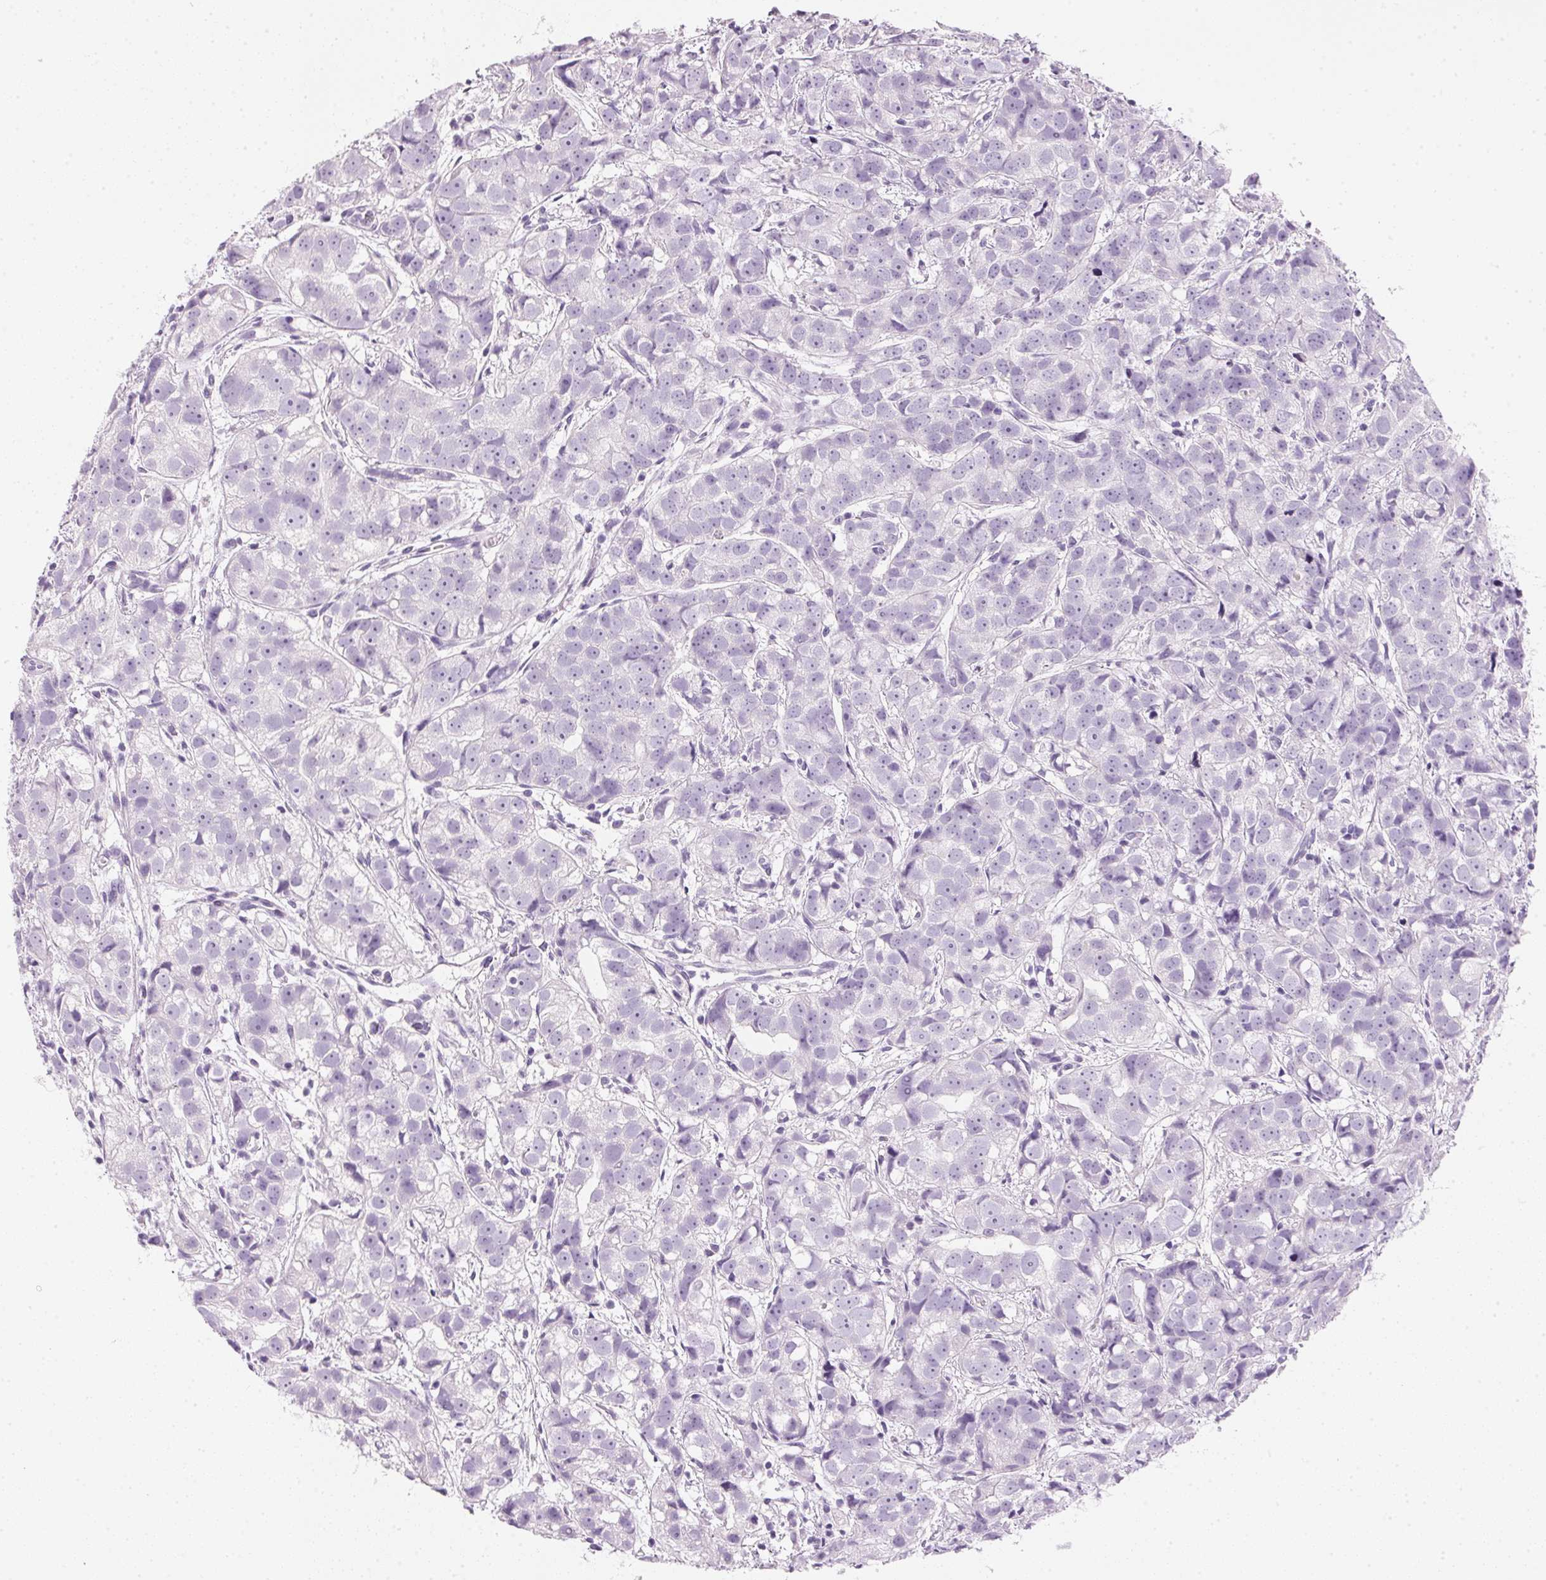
{"staining": {"intensity": "negative", "quantity": "none", "location": "none"}, "tissue": "prostate cancer", "cell_type": "Tumor cells", "image_type": "cancer", "snomed": [{"axis": "morphology", "description": "Adenocarcinoma, High grade"}, {"axis": "topography", "description": "Prostate"}], "caption": "Photomicrograph shows no significant protein expression in tumor cells of prostate cancer (high-grade adenocarcinoma).", "gene": "IGFBP1", "patient": {"sex": "male", "age": 68}}